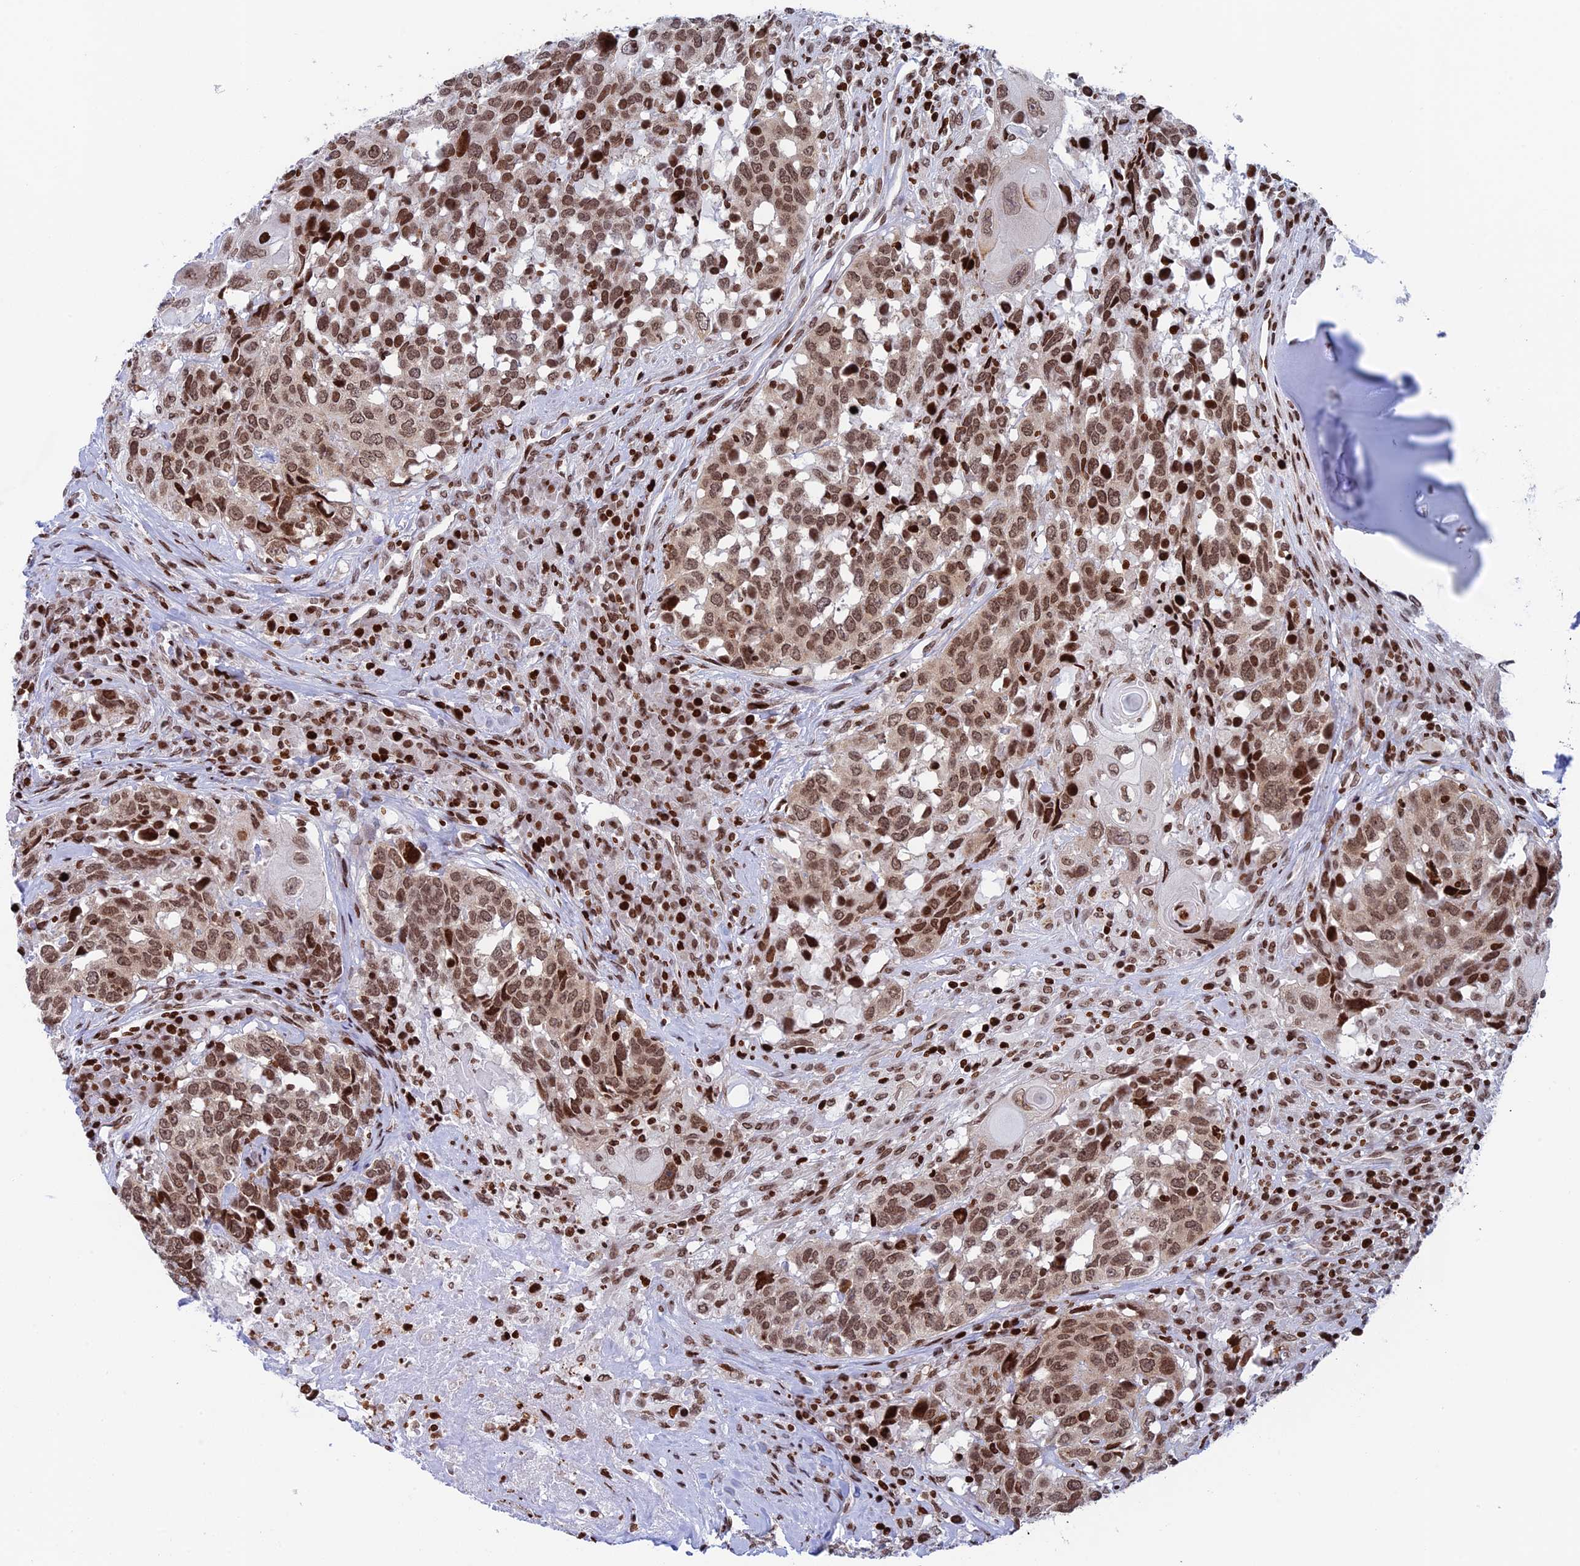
{"staining": {"intensity": "moderate", "quantity": ">75%", "location": "nuclear"}, "tissue": "head and neck cancer", "cell_type": "Tumor cells", "image_type": "cancer", "snomed": [{"axis": "morphology", "description": "Squamous cell carcinoma, NOS"}, {"axis": "topography", "description": "Head-Neck"}], "caption": "High-power microscopy captured an IHC histopathology image of head and neck cancer (squamous cell carcinoma), revealing moderate nuclear staining in approximately >75% of tumor cells.", "gene": "RPAP1", "patient": {"sex": "male", "age": 66}}